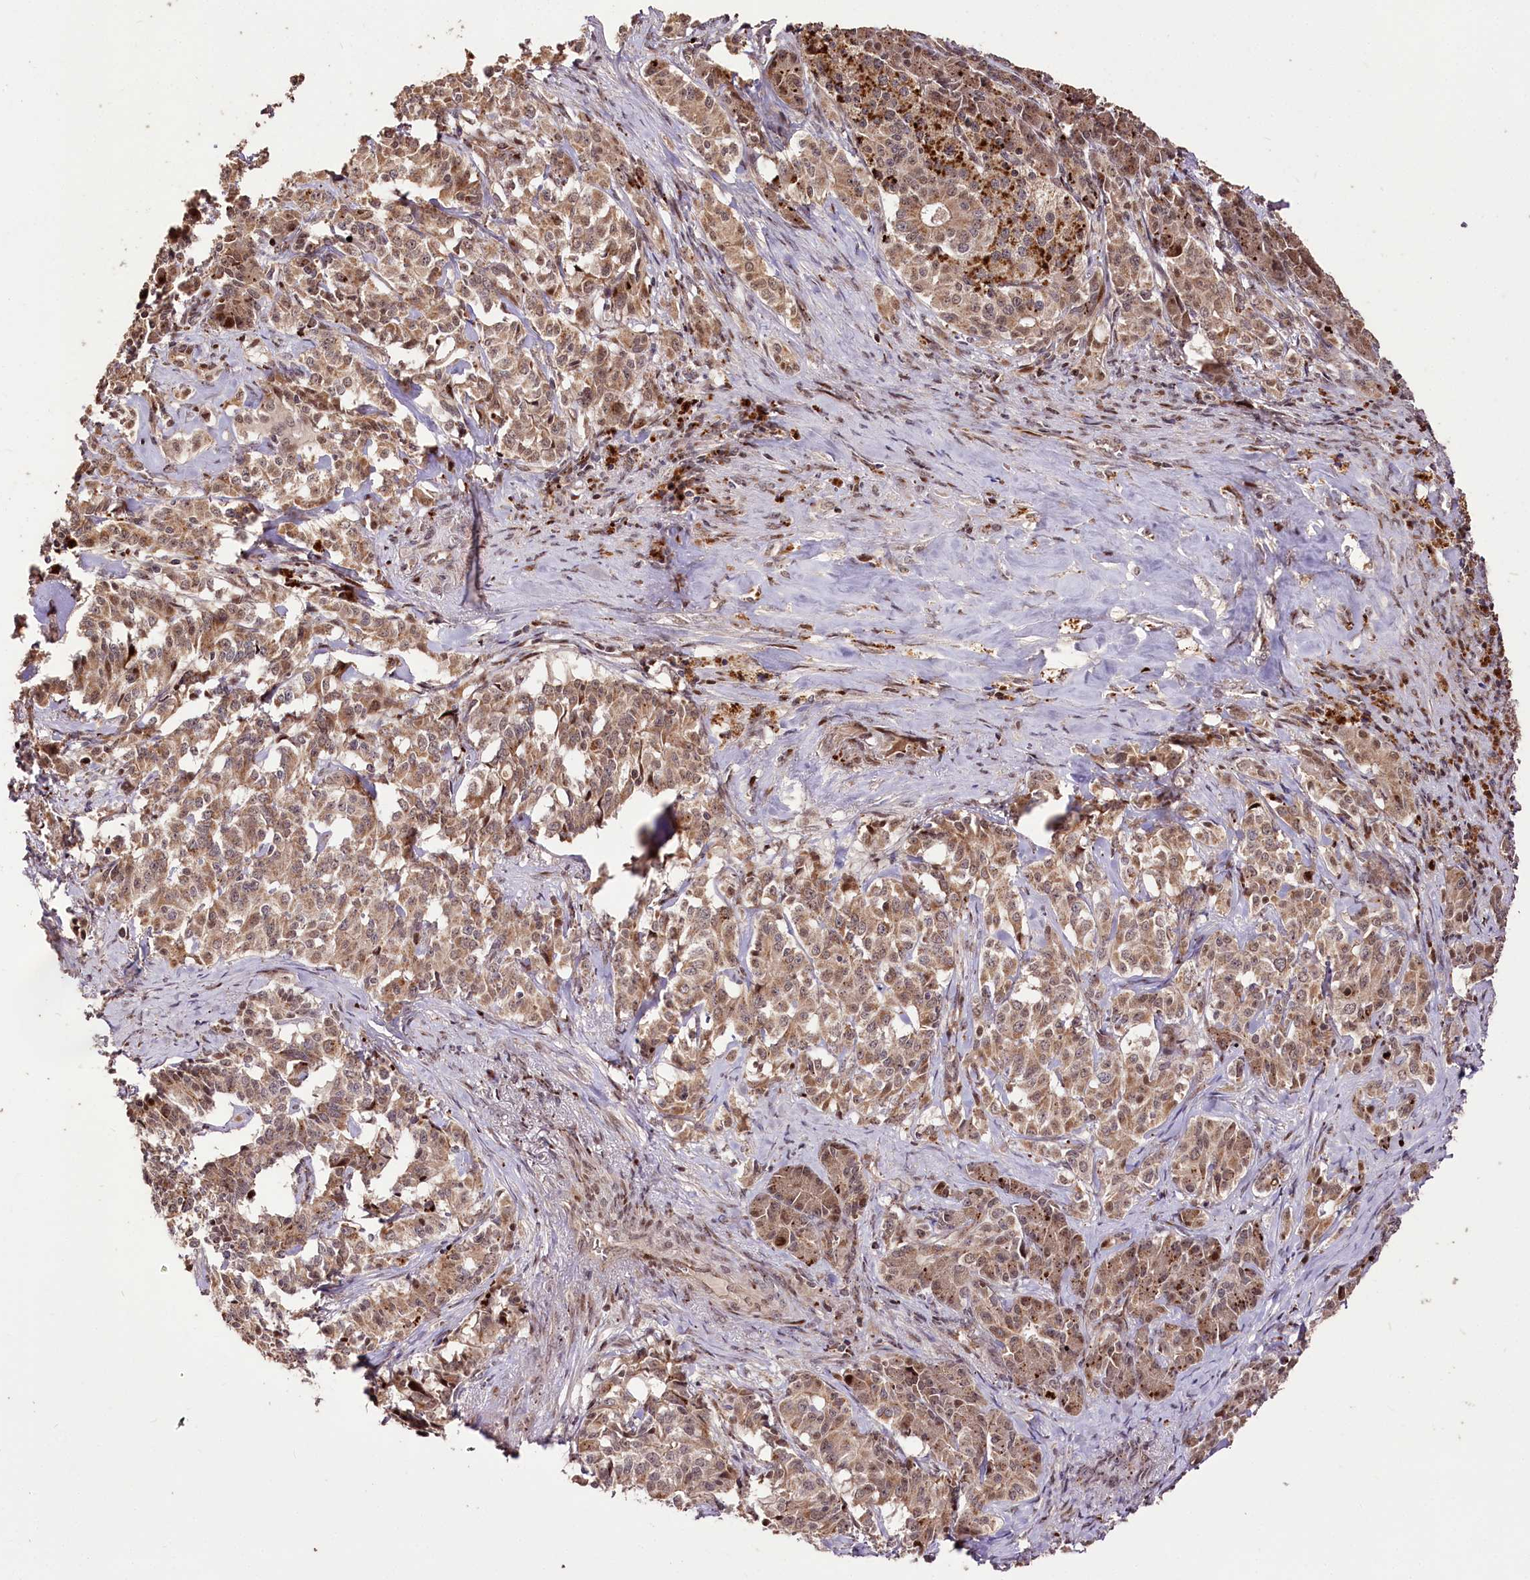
{"staining": {"intensity": "moderate", "quantity": ">75%", "location": "cytoplasmic/membranous"}, "tissue": "pancreatic cancer", "cell_type": "Tumor cells", "image_type": "cancer", "snomed": [{"axis": "morphology", "description": "Adenocarcinoma, NOS"}, {"axis": "topography", "description": "Pancreas"}], "caption": "Tumor cells demonstrate moderate cytoplasmic/membranous staining in about >75% of cells in pancreatic cancer.", "gene": "CARD19", "patient": {"sex": "female", "age": 74}}